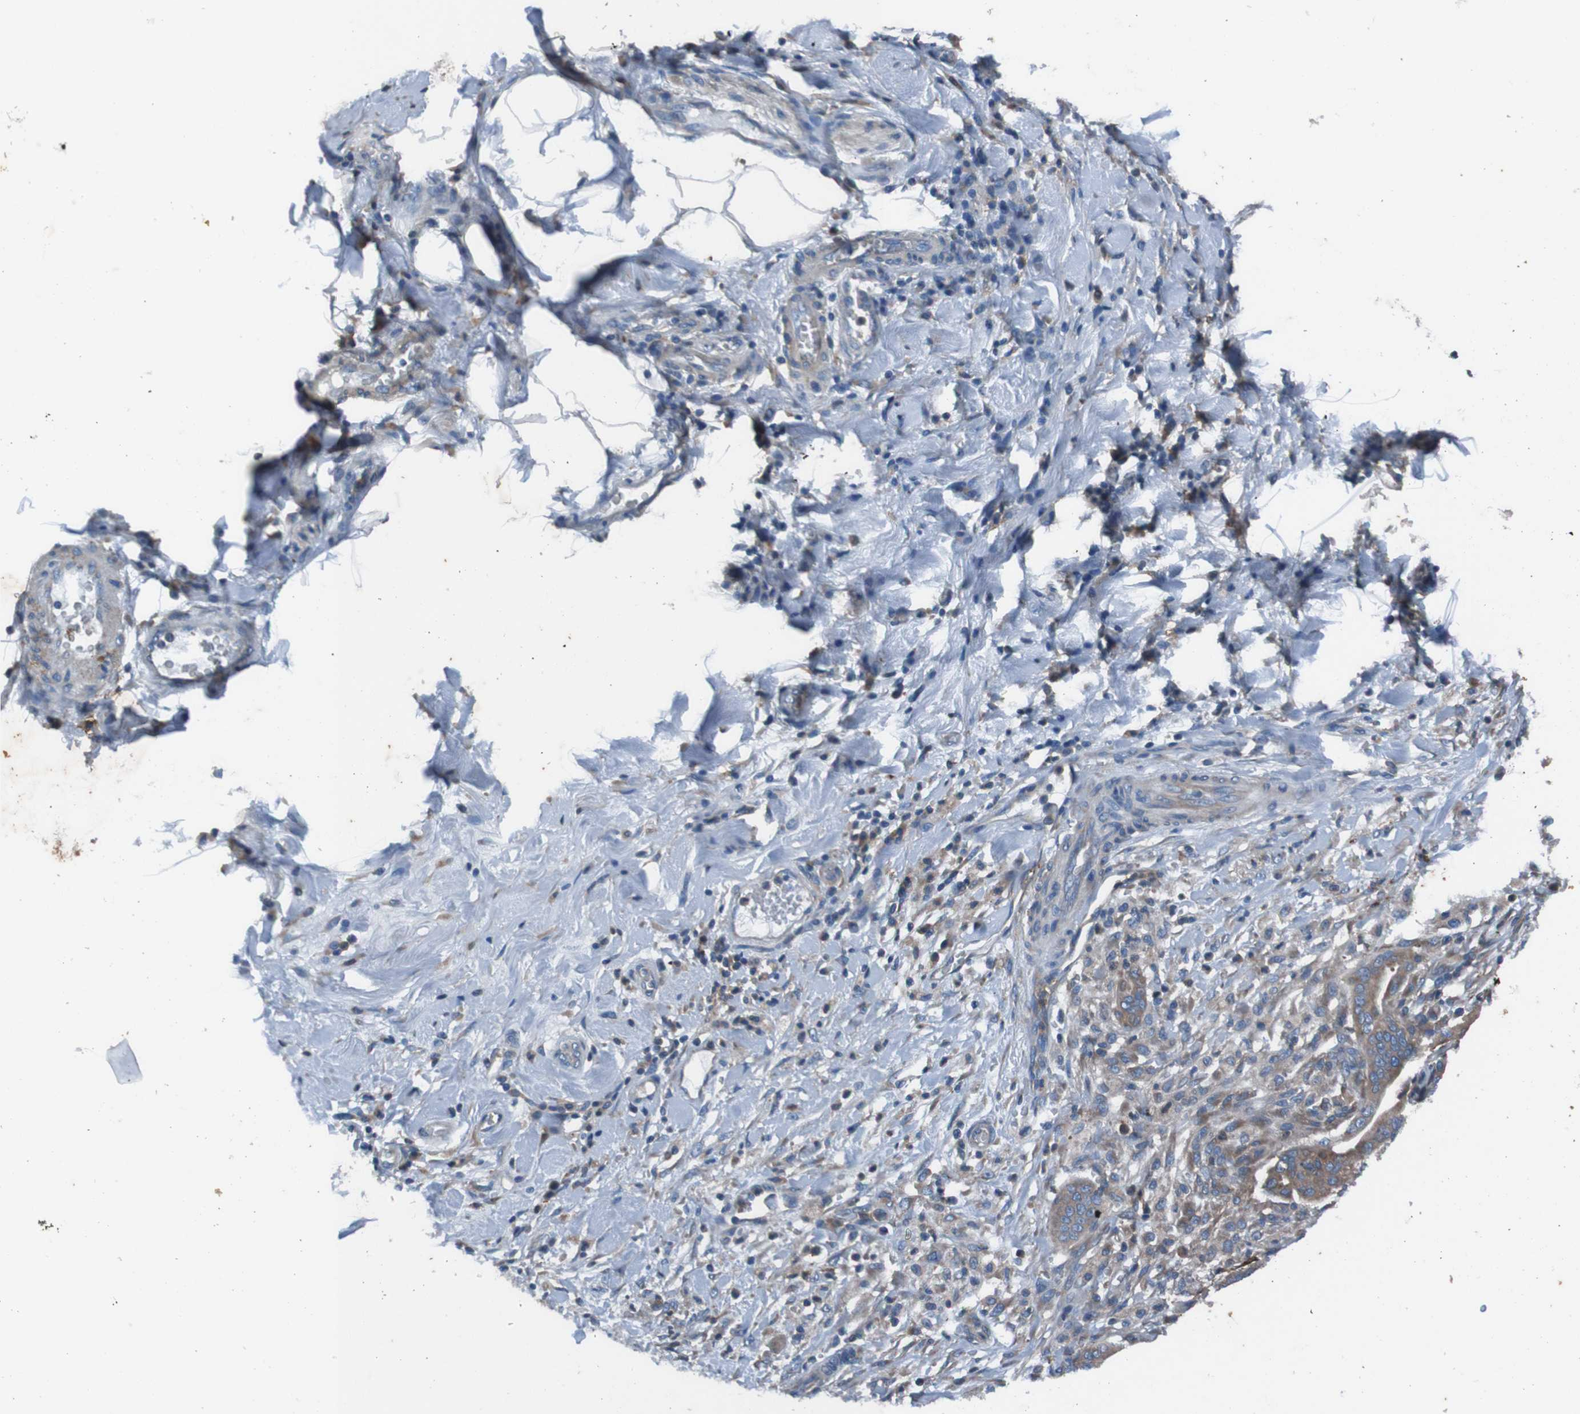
{"staining": {"intensity": "moderate", "quantity": "25%-75%", "location": "cytoplasmic/membranous"}, "tissue": "pancreatic cancer", "cell_type": "Tumor cells", "image_type": "cancer", "snomed": [{"axis": "morphology", "description": "Adenocarcinoma, NOS"}, {"axis": "topography", "description": "Pancreas"}], "caption": "Pancreatic cancer (adenocarcinoma) stained with a brown dye reveals moderate cytoplasmic/membranous positive positivity in approximately 25%-75% of tumor cells.", "gene": "RAB5B", "patient": {"sex": "male", "age": 63}}